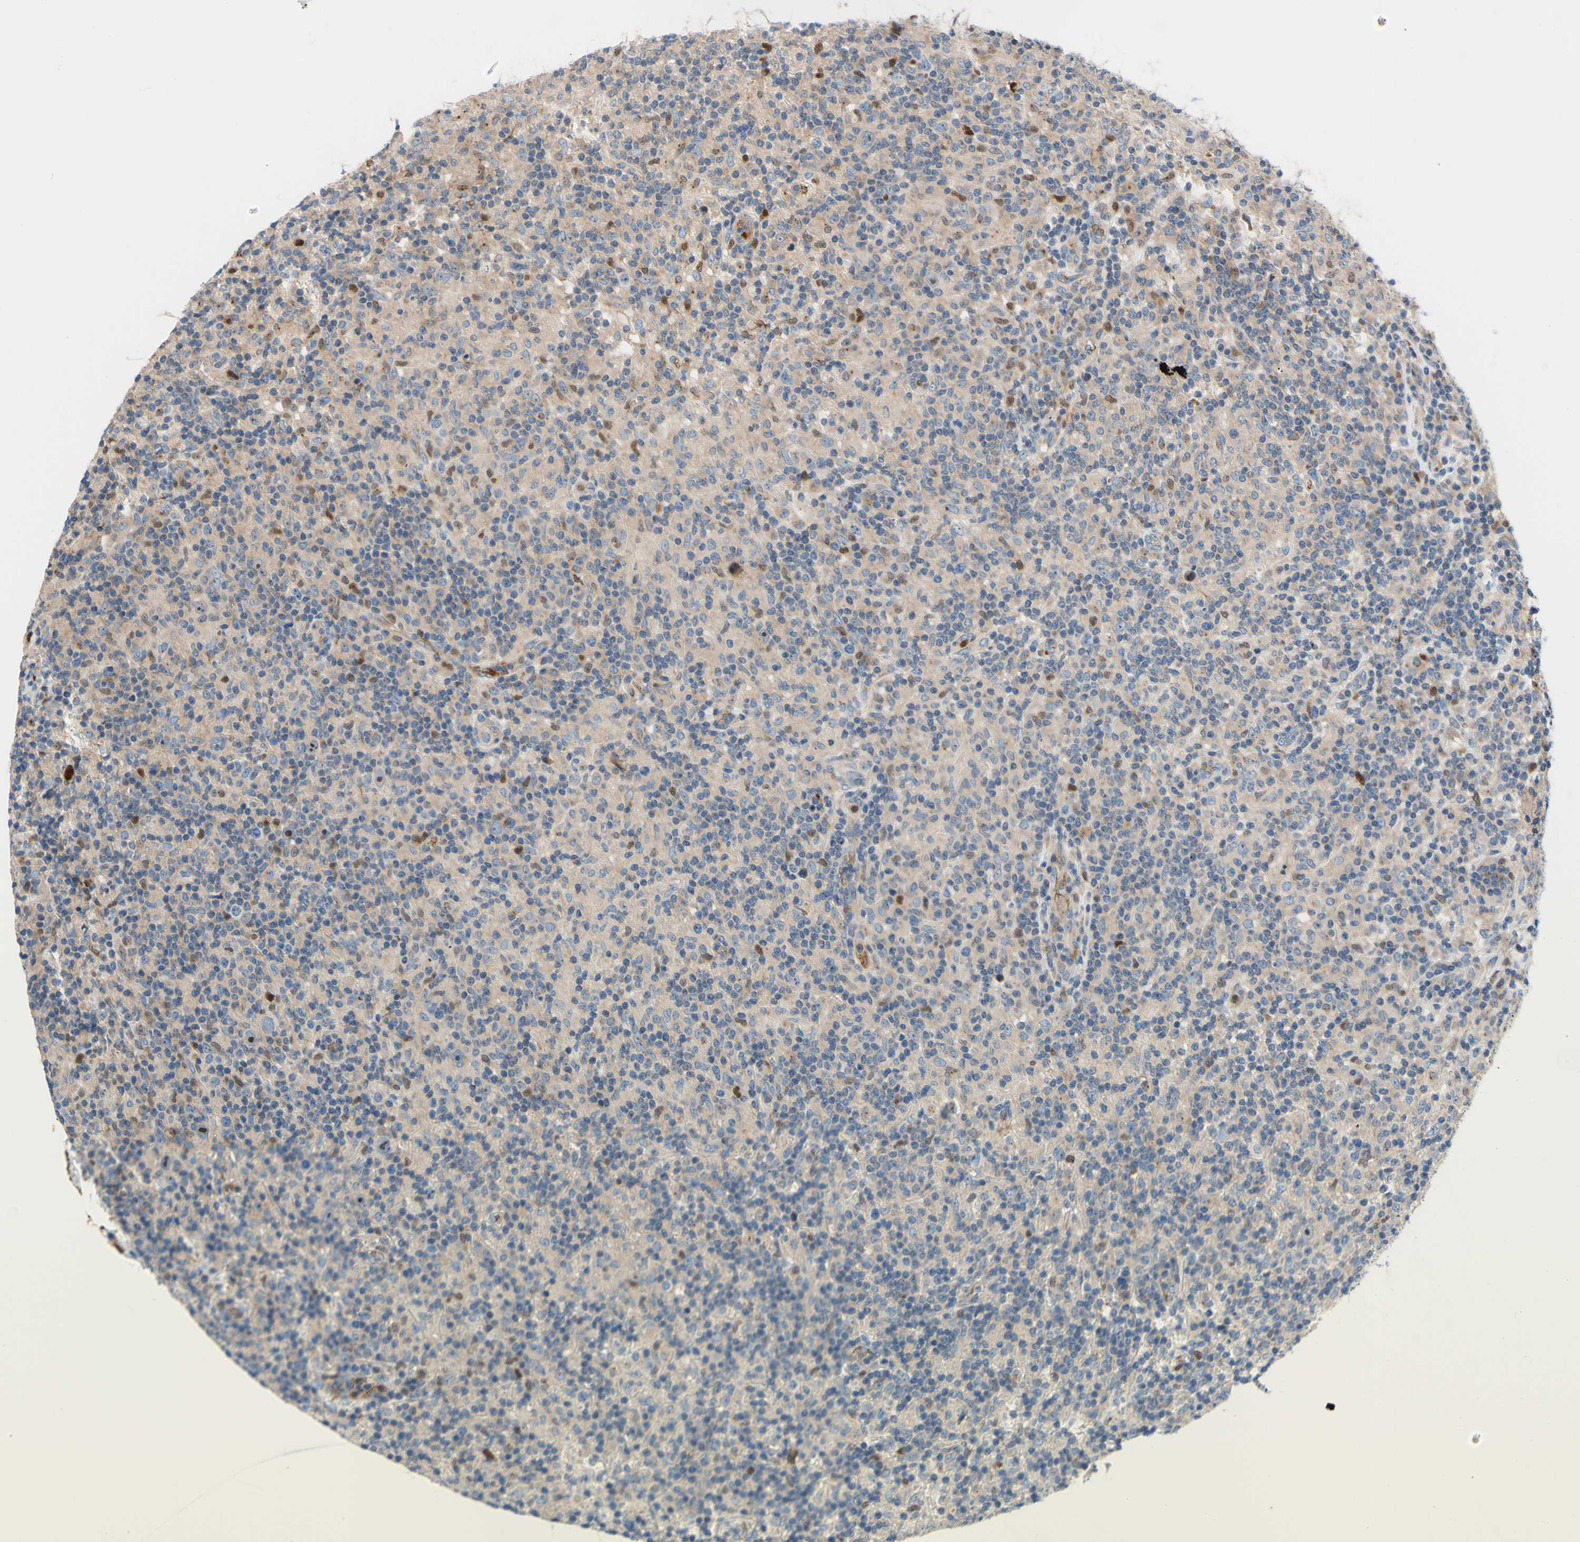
{"staining": {"intensity": "weak", "quantity": ">75%", "location": "cytoplasmic/membranous"}, "tissue": "lymphoma", "cell_type": "Tumor cells", "image_type": "cancer", "snomed": [{"axis": "morphology", "description": "Hodgkin's disease, NOS"}, {"axis": "topography", "description": "Lymph node"}], "caption": "This is a photomicrograph of immunohistochemistry staining of Hodgkin's disease, which shows weak staining in the cytoplasmic/membranous of tumor cells.", "gene": "USP9X", "patient": {"sex": "male", "age": 70}}